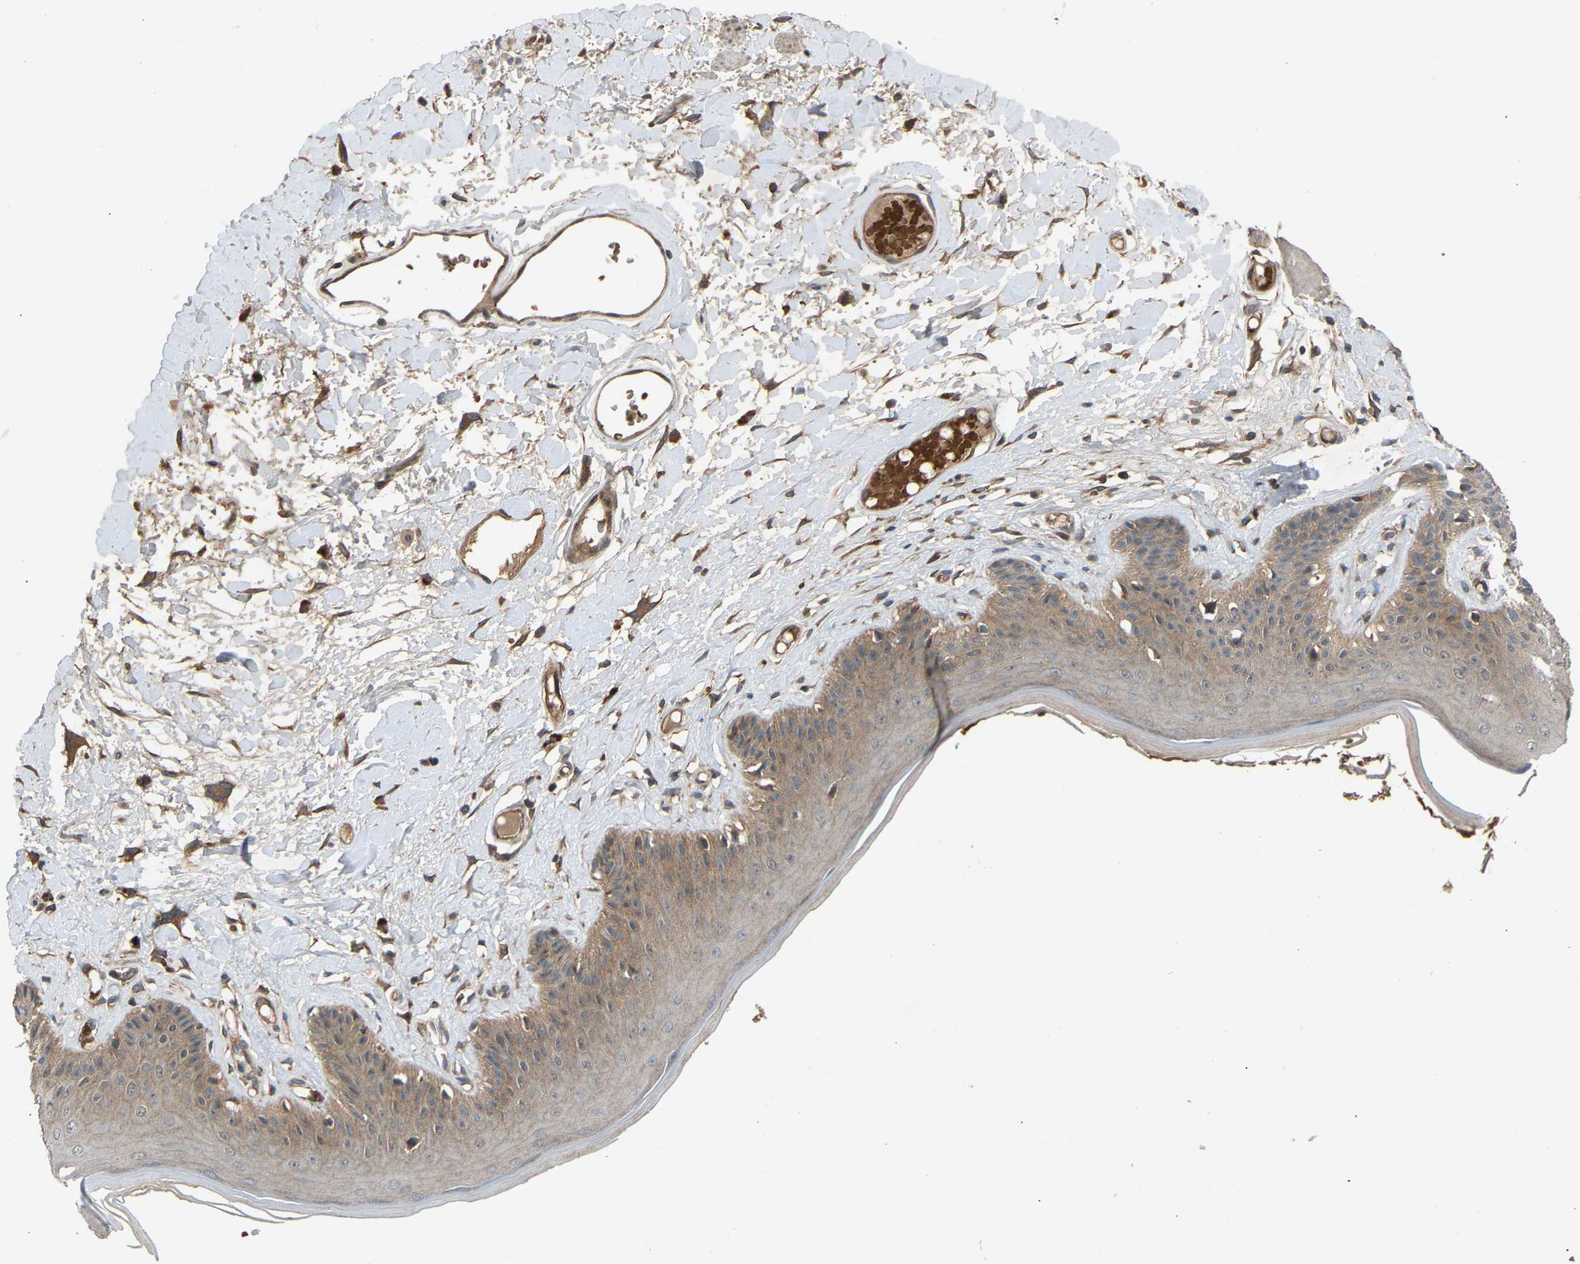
{"staining": {"intensity": "moderate", "quantity": "25%-75%", "location": "cytoplasmic/membranous"}, "tissue": "skin", "cell_type": "Epidermal cells", "image_type": "normal", "snomed": [{"axis": "morphology", "description": "Normal tissue, NOS"}, {"axis": "topography", "description": "Vulva"}], "caption": "Immunohistochemistry (IHC) staining of unremarkable skin, which shows medium levels of moderate cytoplasmic/membranous positivity in about 25%-75% of epidermal cells indicating moderate cytoplasmic/membranous protein expression. The staining was performed using DAB (3,3'-diaminobenzidine) (brown) for protein detection and nuclei were counterstained in hematoxylin (blue).", "gene": "GAS2L1", "patient": {"sex": "female", "age": 73}}